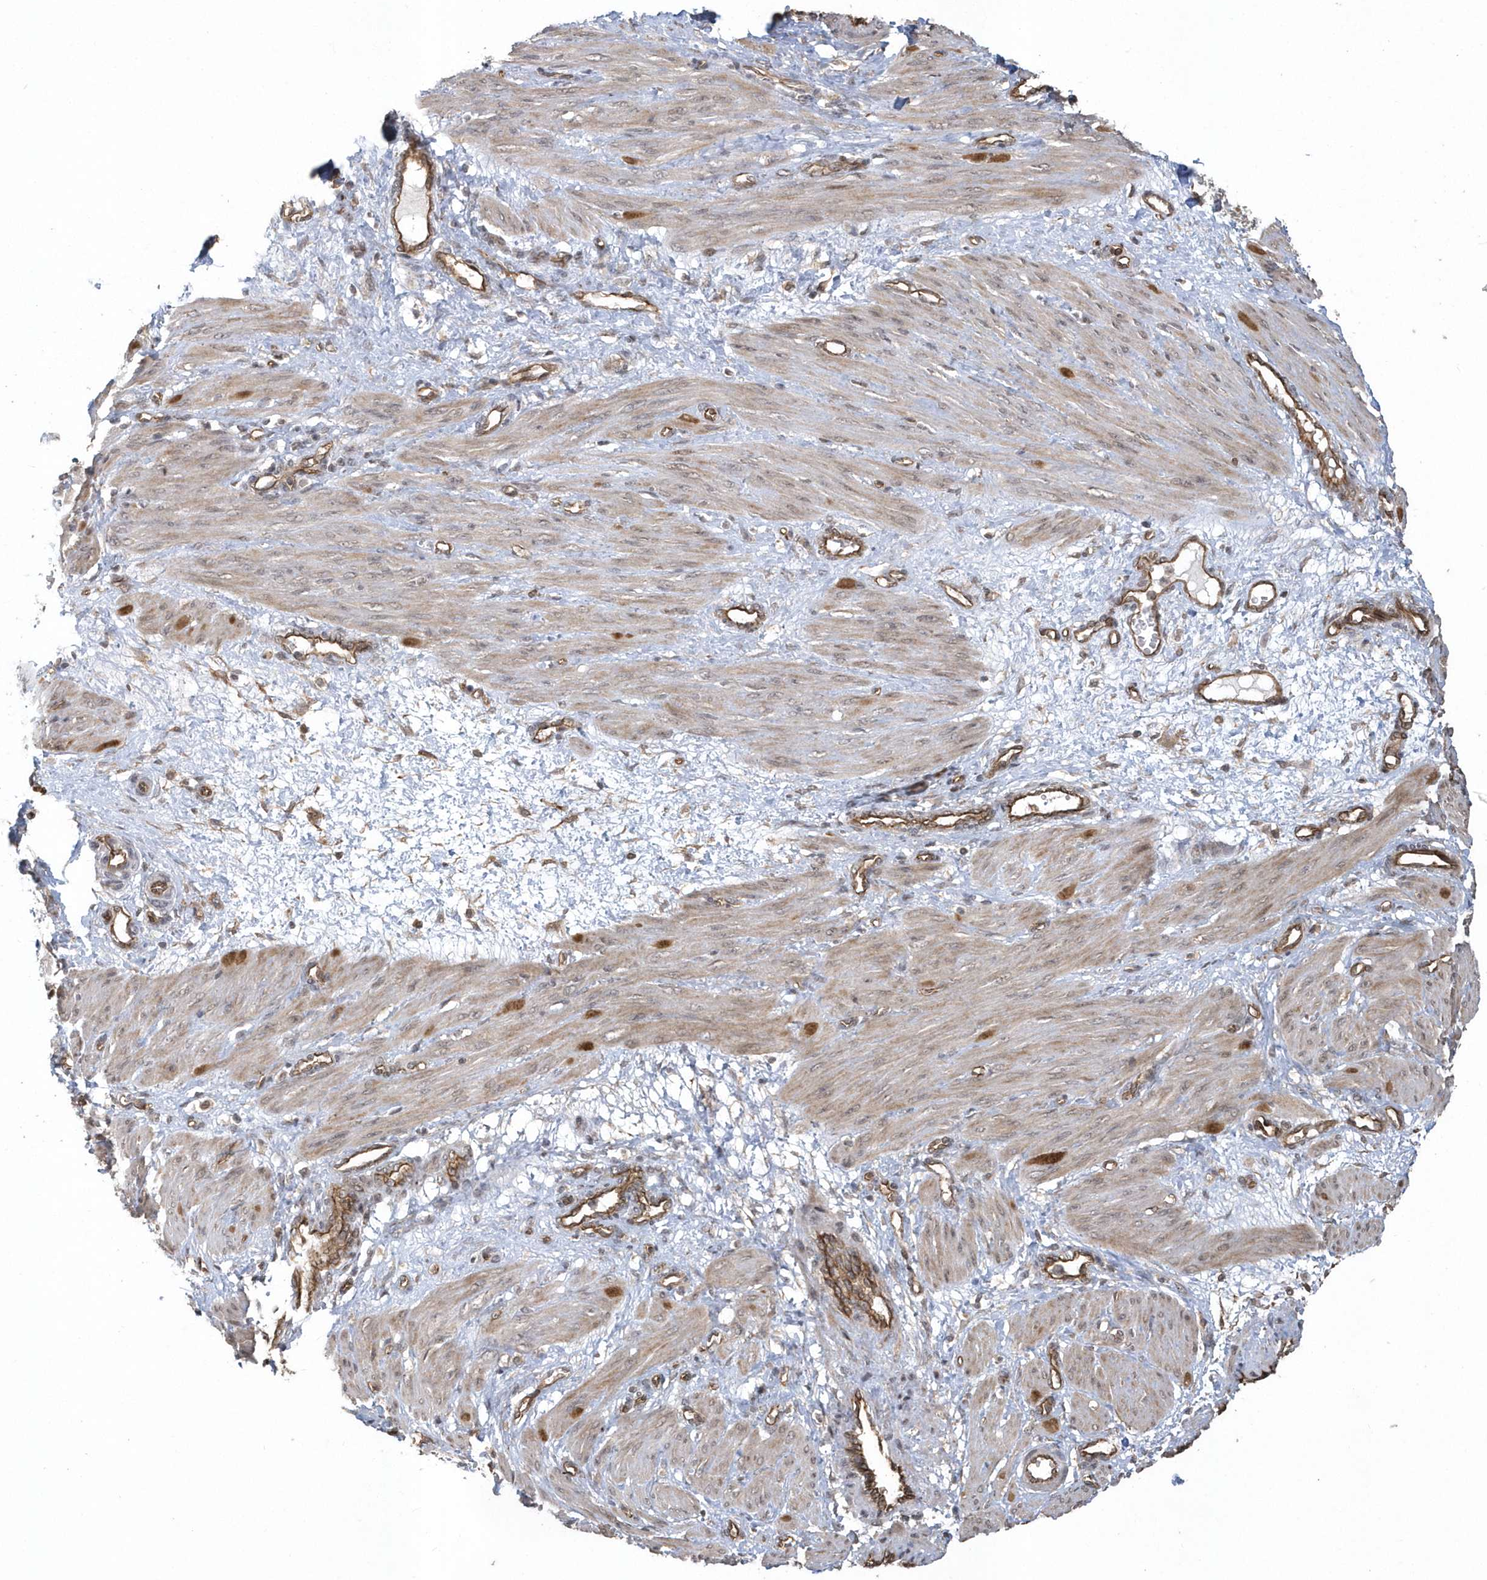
{"staining": {"intensity": "moderate", "quantity": "25%-75%", "location": "cytoplasmic/membranous"}, "tissue": "smooth muscle", "cell_type": "Smooth muscle cells", "image_type": "normal", "snomed": [{"axis": "morphology", "description": "Normal tissue, NOS"}, {"axis": "topography", "description": "Endometrium"}], "caption": "A medium amount of moderate cytoplasmic/membranous positivity is appreciated in about 25%-75% of smooth muscle cells in benign smooth muscle.", "gene": "HERPUD1", "patient": {"sex": "female", "age": 33}}